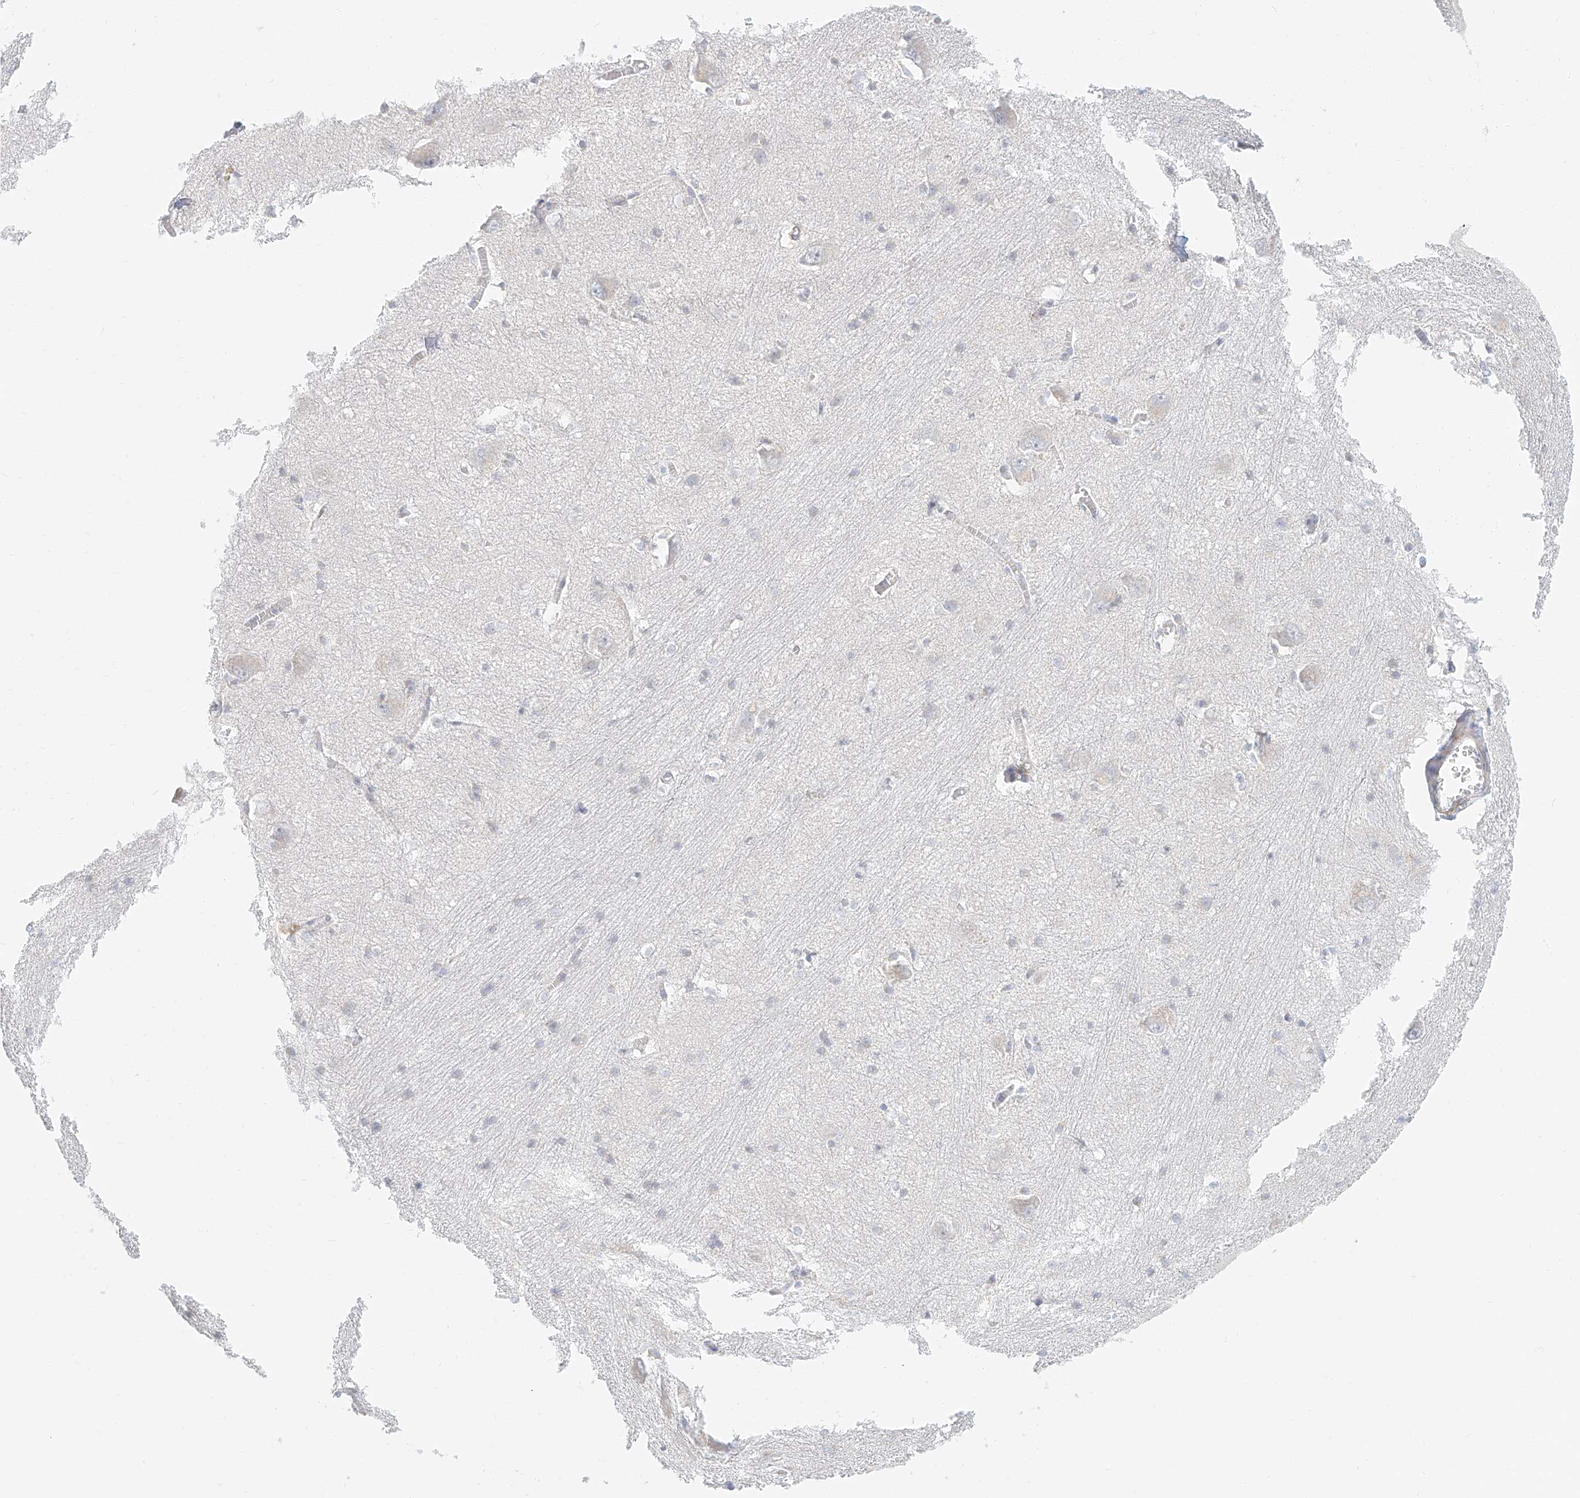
{"staining": {"intensity": "negative", "quantity": "none", "location": "none"}, "tissue": "caudate", "cell_type": "Glial cells", "image_type": "normal", "snomed": [{"axis": "morphology", "description": "Normal tissue, NOS"}, {"axis": "topography", "description": "Lateral ventricle wall"}], "caption": "IHC photomicrograph of normal caudate: caudate stained with DAB (3,3'-diaminobenzidine) reveals no significant protein positivity in glial cells. (DAB immunohistochemistry (IHC) with hematoxylin counter stain).", "gene": "CXorf58", "patient": {"sex": "male", "age": 37}}